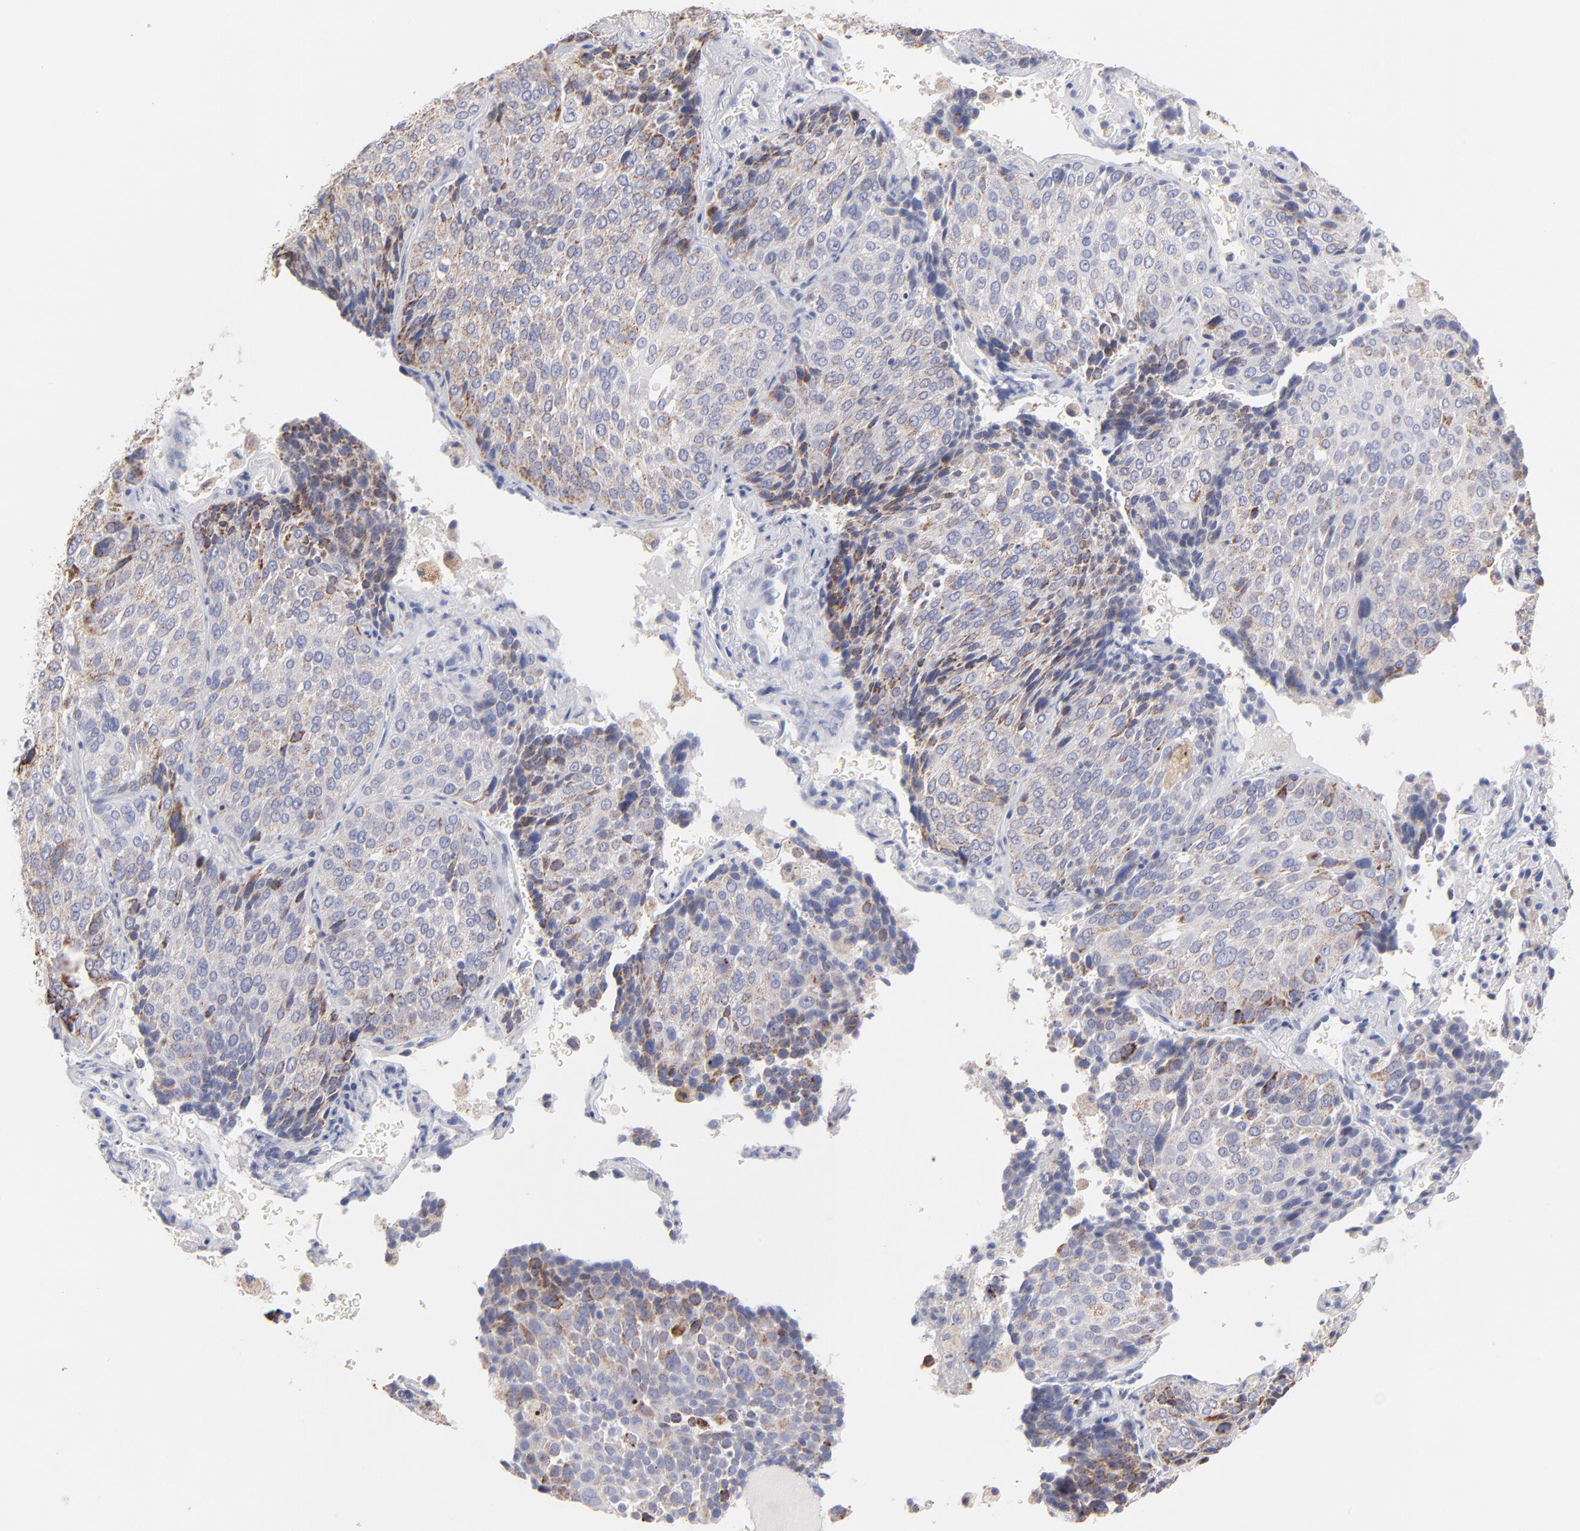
{"staining": {"intensity": "moderate", "quantity": ">75%", "location": "cytoplasmic/membranous"}, "tissue": "lung cancer", "cell_type": "Tumor cells", "image_type": "cancer", "snomed": [{"axis": "morphology", "description": "Squamous cell carcinoma, NOS"}, {"axis": "topography", "description": "Lung"}], "caption": "Immunohistochemistry (IHC) photomicrograph of neoplastic tissue: human lung cancer (squamous cell carcinoma) stained using immunohistochemistry (IHC) reveals medium levels of moderate protein expression localized specifically in the cytoplasmic/membranous of tumor cells, appearing as a cytoplasmic/membranous brown color.", "gene": "TST", "patient": {"sex": "male", "age": 54}}